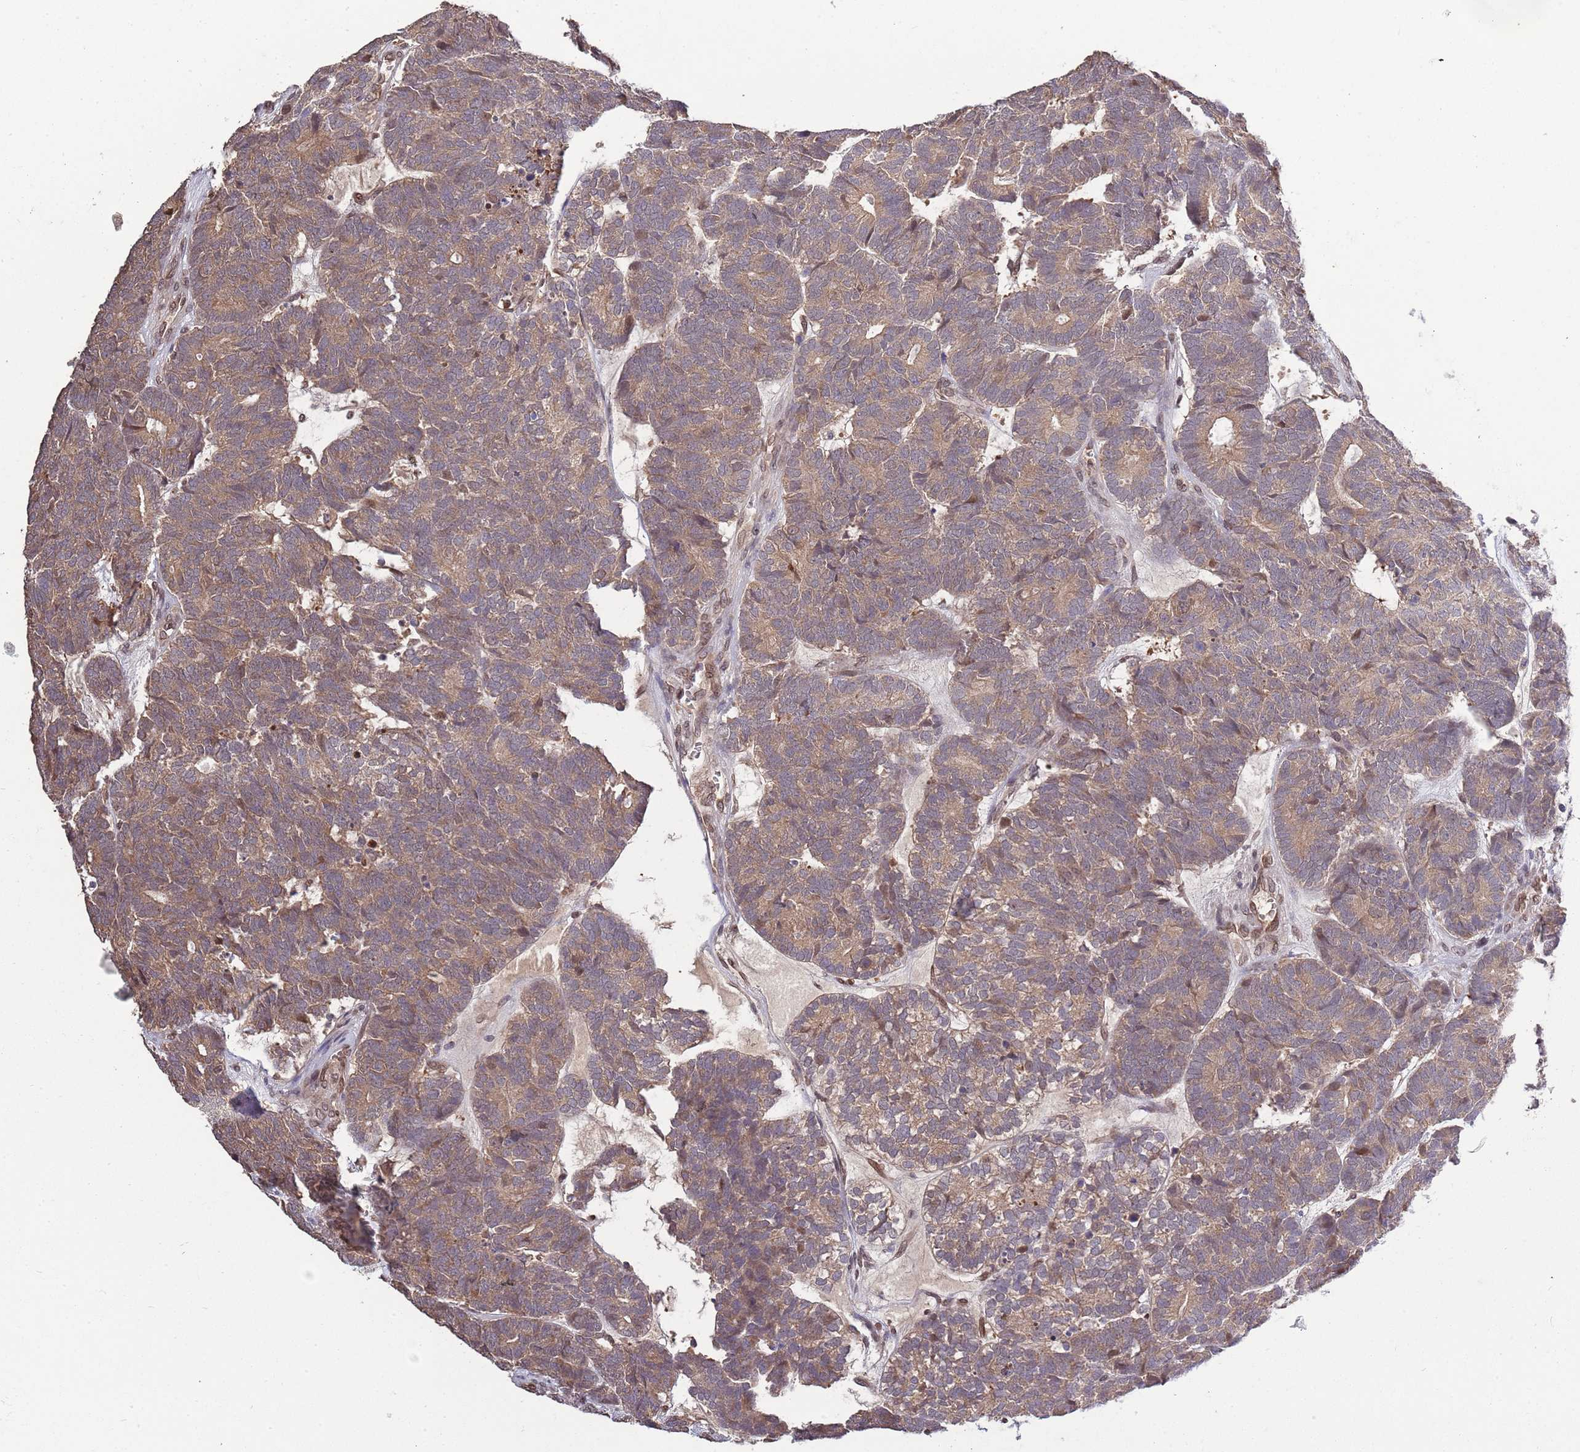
{"staining": {"intensity": "weak", "quantity": ">75%", "location": "cytoplasmic/membranous"}, "tissue": "head and neck cancer", "cell_type": "Tumor cells", "image_type": "cancer", "snomed": [{"axis": "morphology", "description": "Adenocarcinoma, NOS"}, {"axis": "topography", "description": "Head-Neck"}], "caption": "Immunohistochemistry histopathology image of human head and neck cancer stained for a protein (brown), which displays low levels of weak cytoplasmic/membranous staining in about >75% of tumor cells.", "gene": "ZNF665", "patient": {"sex": "female", "age": 81}}